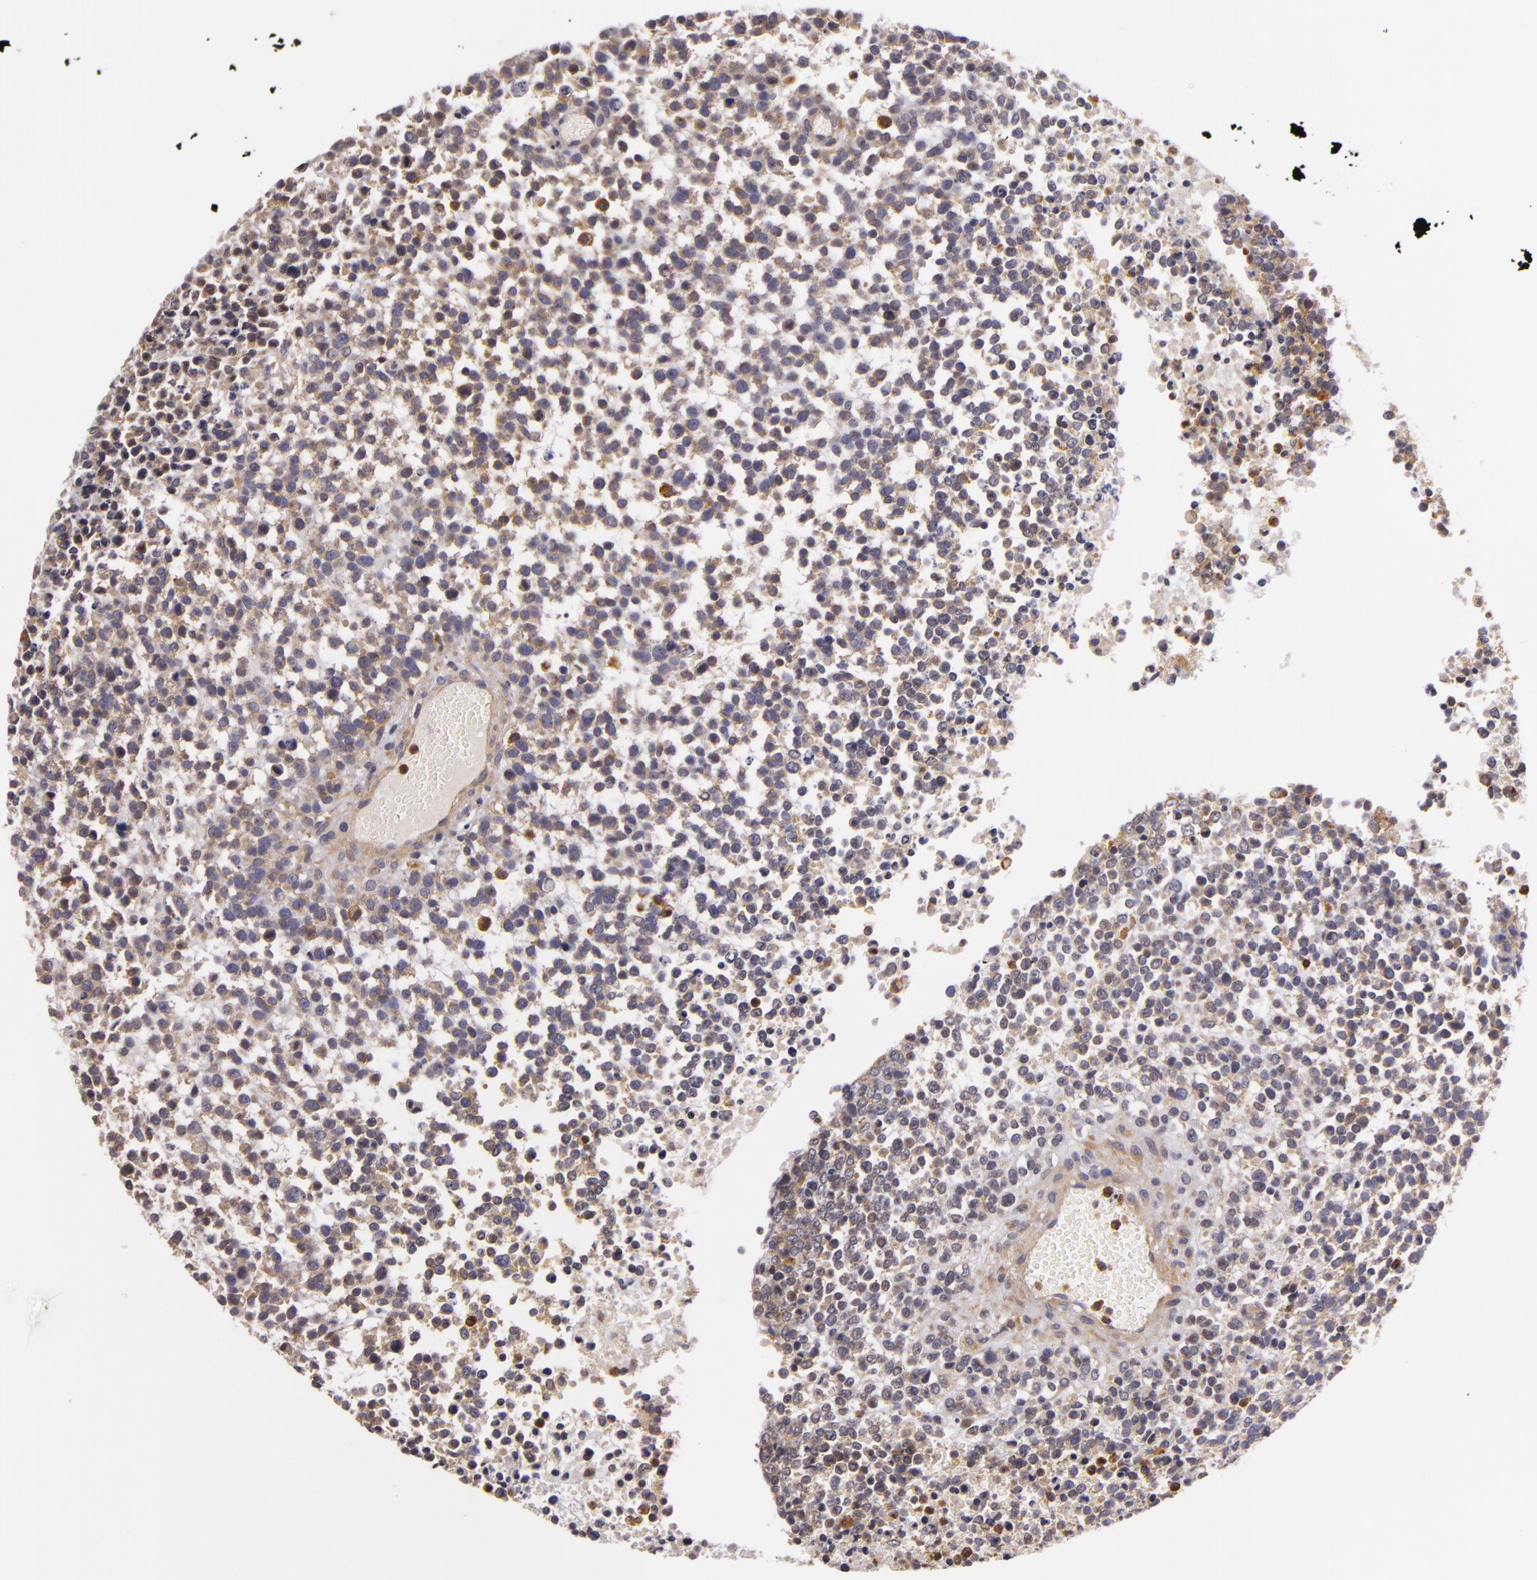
{"staining": {"intensity": "weak", "quantity": "25%-75%", "location": "cytoplasmic/membranous"}, "tissue": "glioma", "cell_type": "Tumor cells", "image_type": "cancer", "snomed": [{"axis": "morphology", "description": "Glioma, malignant, High grade"}, {"axis": "topography", "description": "Brain"}], "caption": "Glioma was stained to show a protein in brown. There is low levels of weak cytoplasmic/membranous expression in about 25%-75% of tumor cells.", "gene": "TOM1", "patient": {"sex": "male", "age": 66}}